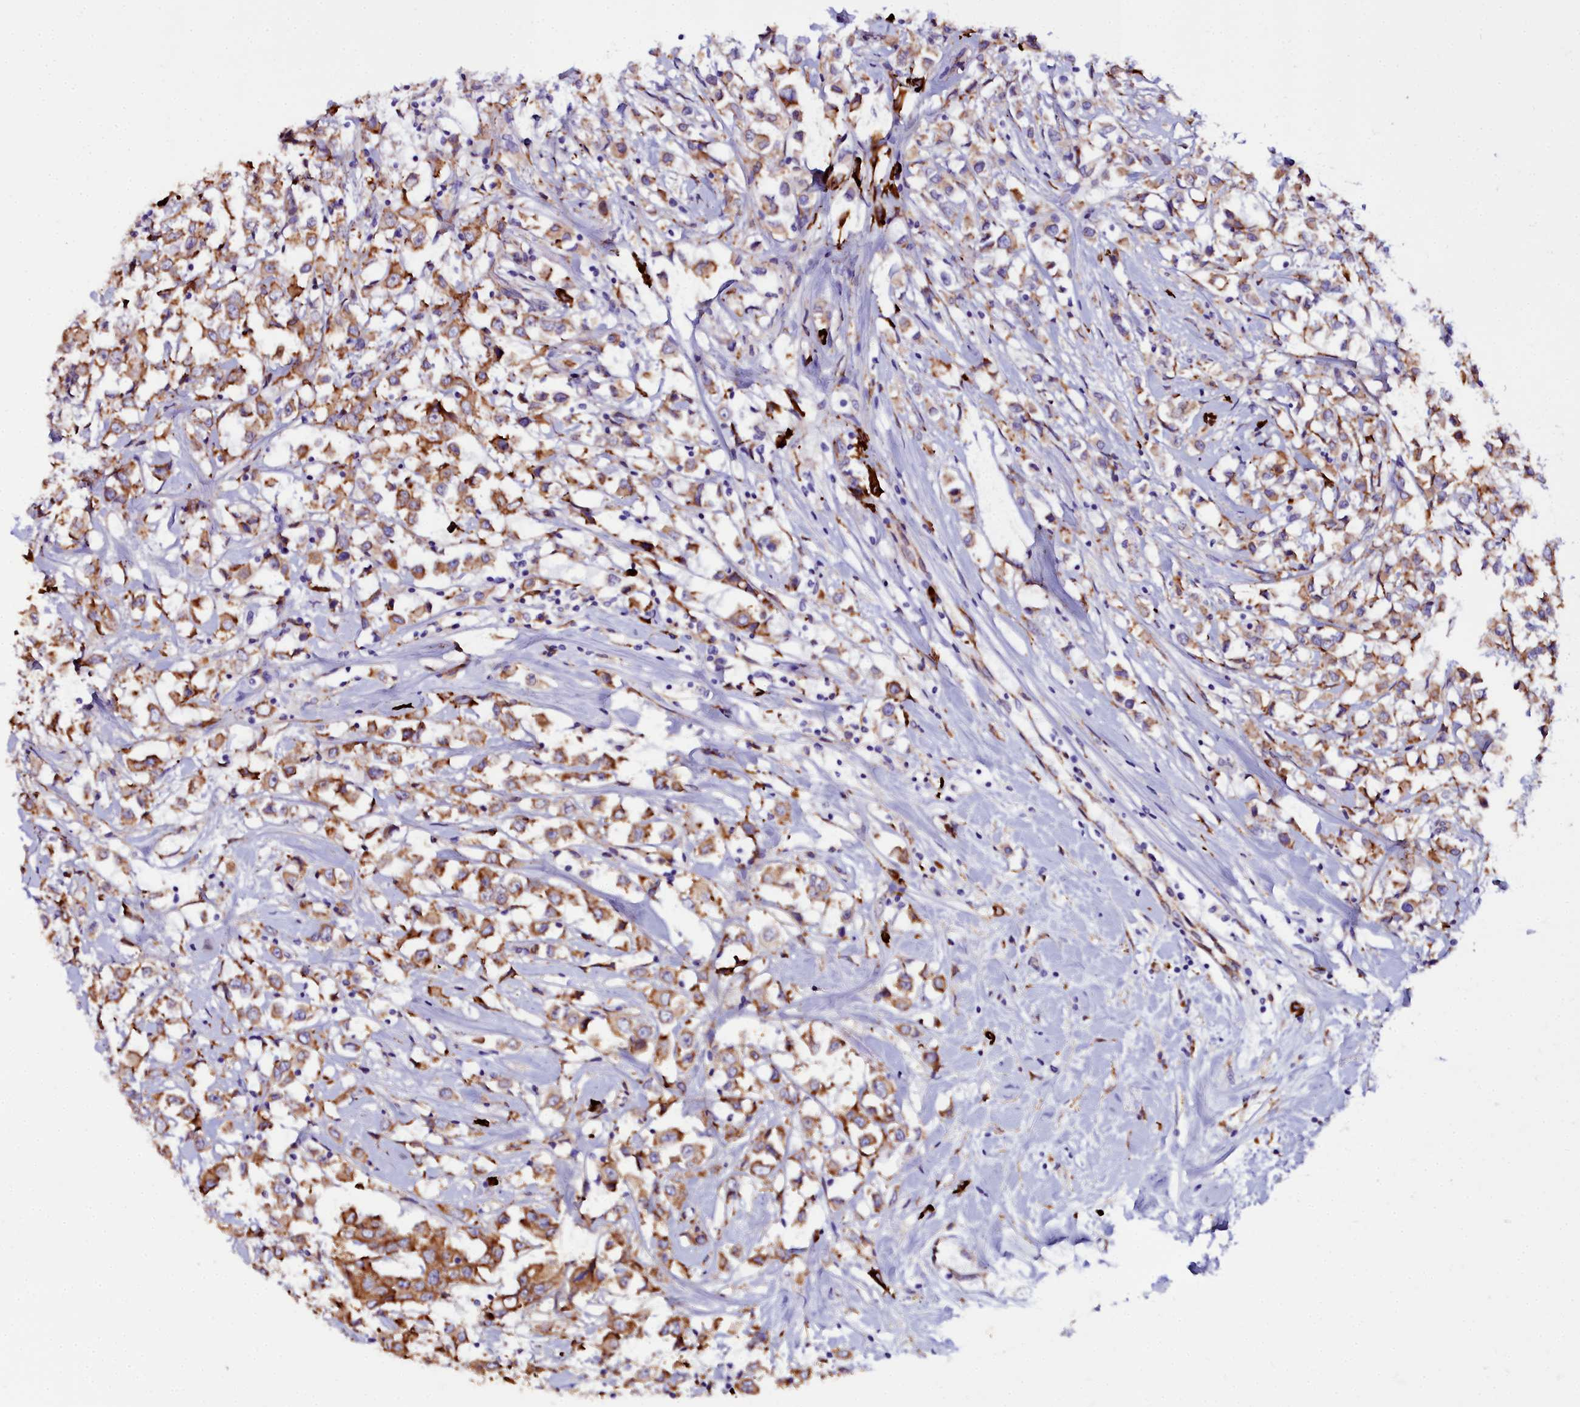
{"staining": {"intensity": "moderate", "quantity": ">75%", "location": "cytoplasmic/membranous"}, "tissue": "breast cancer", "cell_type": "Tumor cells", "image_type": "cancer", "snomed": [{"axis": "morphology", "description": "Duct carcinoma"}, {"axis": "topography", "description": "Breast"}], "caption": "DAB (3,3'-diaminobenzidine) immunohistochemical staining of breast cancer reveals moderate cytoplasmic/membranous protein expression in approximately >75% of tumor cells.", "gene": "TXNDC5", "patient": {"sex": "female", "age": 61}}